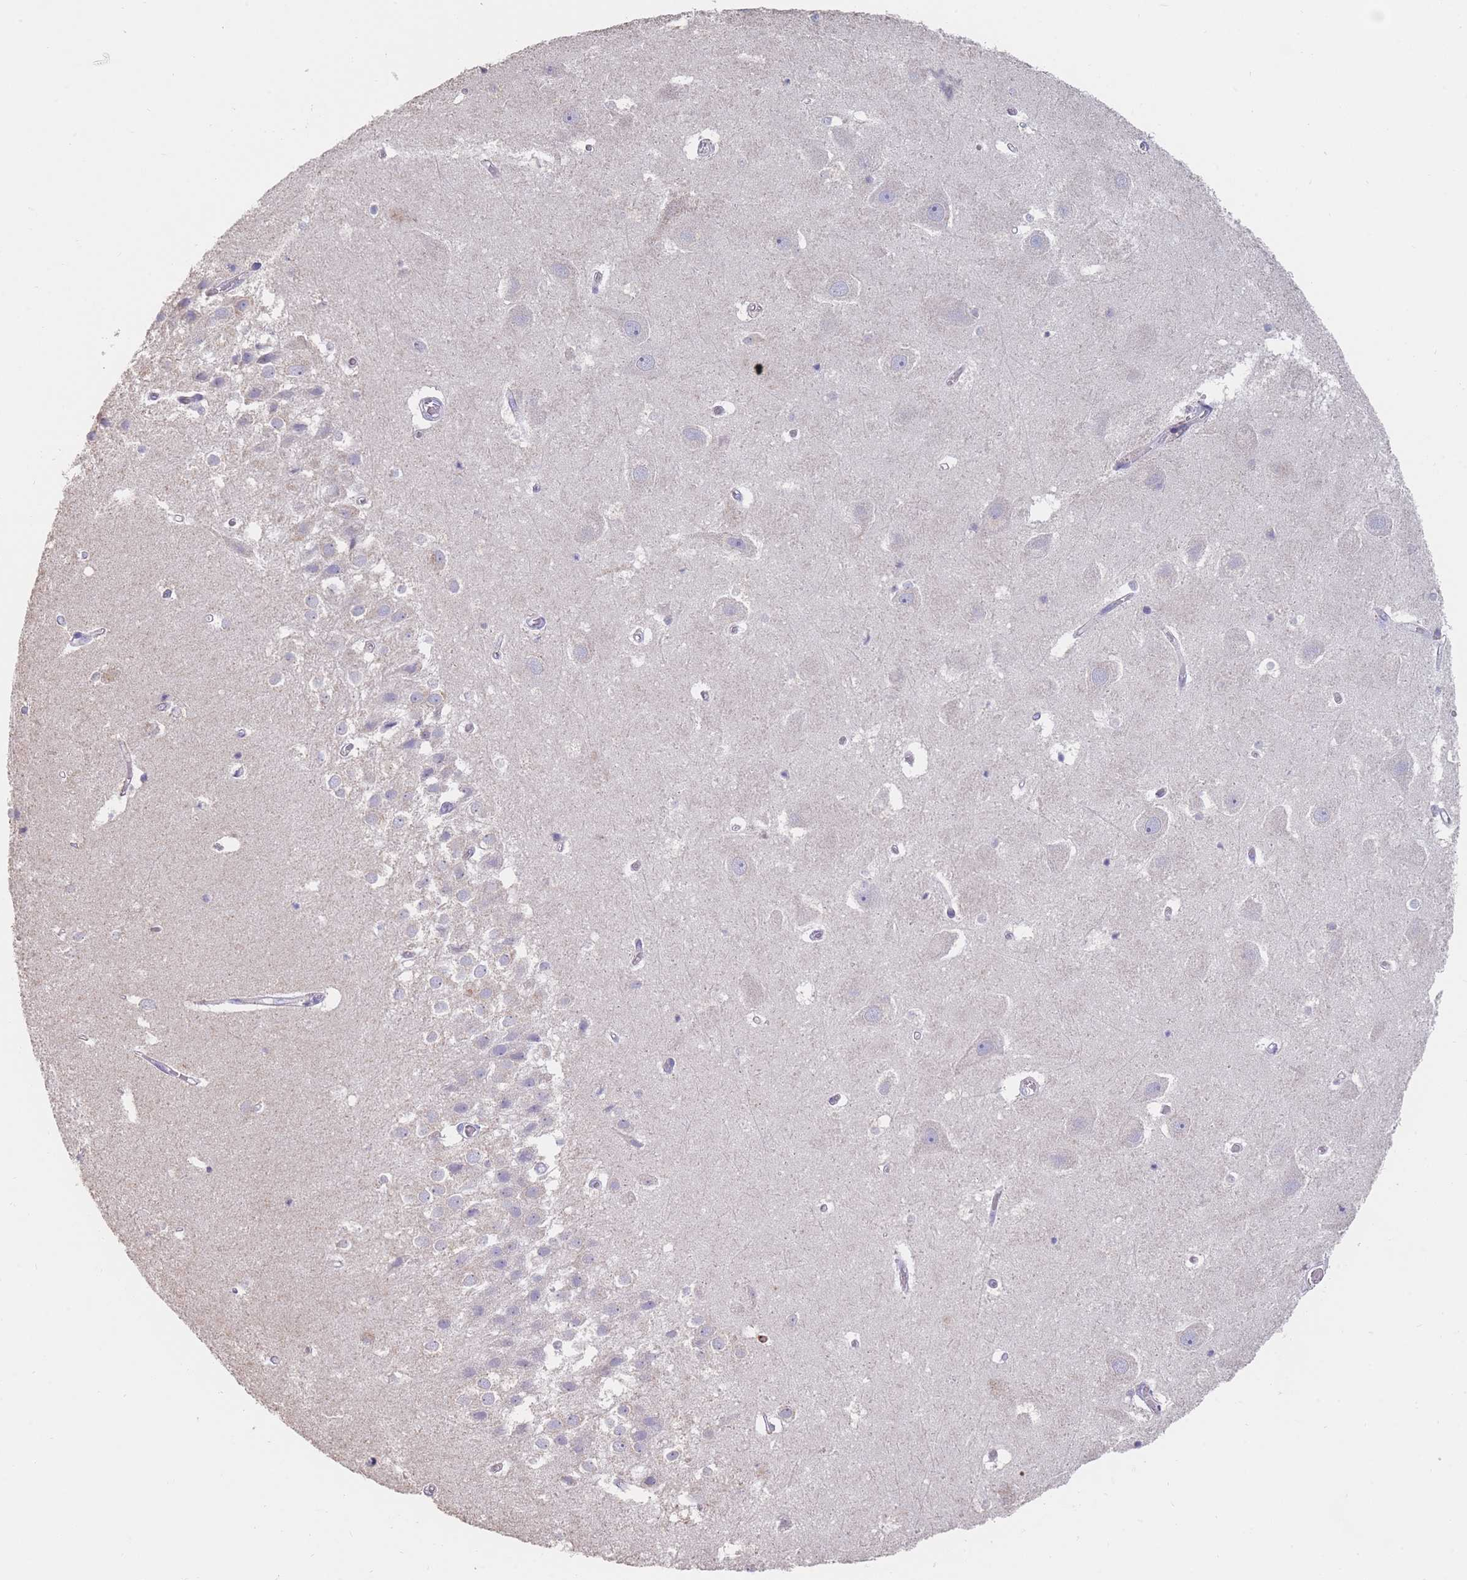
{"staining": {"intensity": "negative", "quantity": "none", "location": "none"}, "tissue": "hippocampus", "cell_type": "Glial cells", "image_type": "normal", "snomed": [{"axis": "morphology", "description": "Normal tissue, NOS"}, {"axis": "topography", "description": "Hippocampus"}], "caption": "Human hippocampus stained for a protein using immunohistochemistry shows no positivity in glial cells.", "gene": "CLEC12A", "patient": {"sex": "female", "age": 52}}